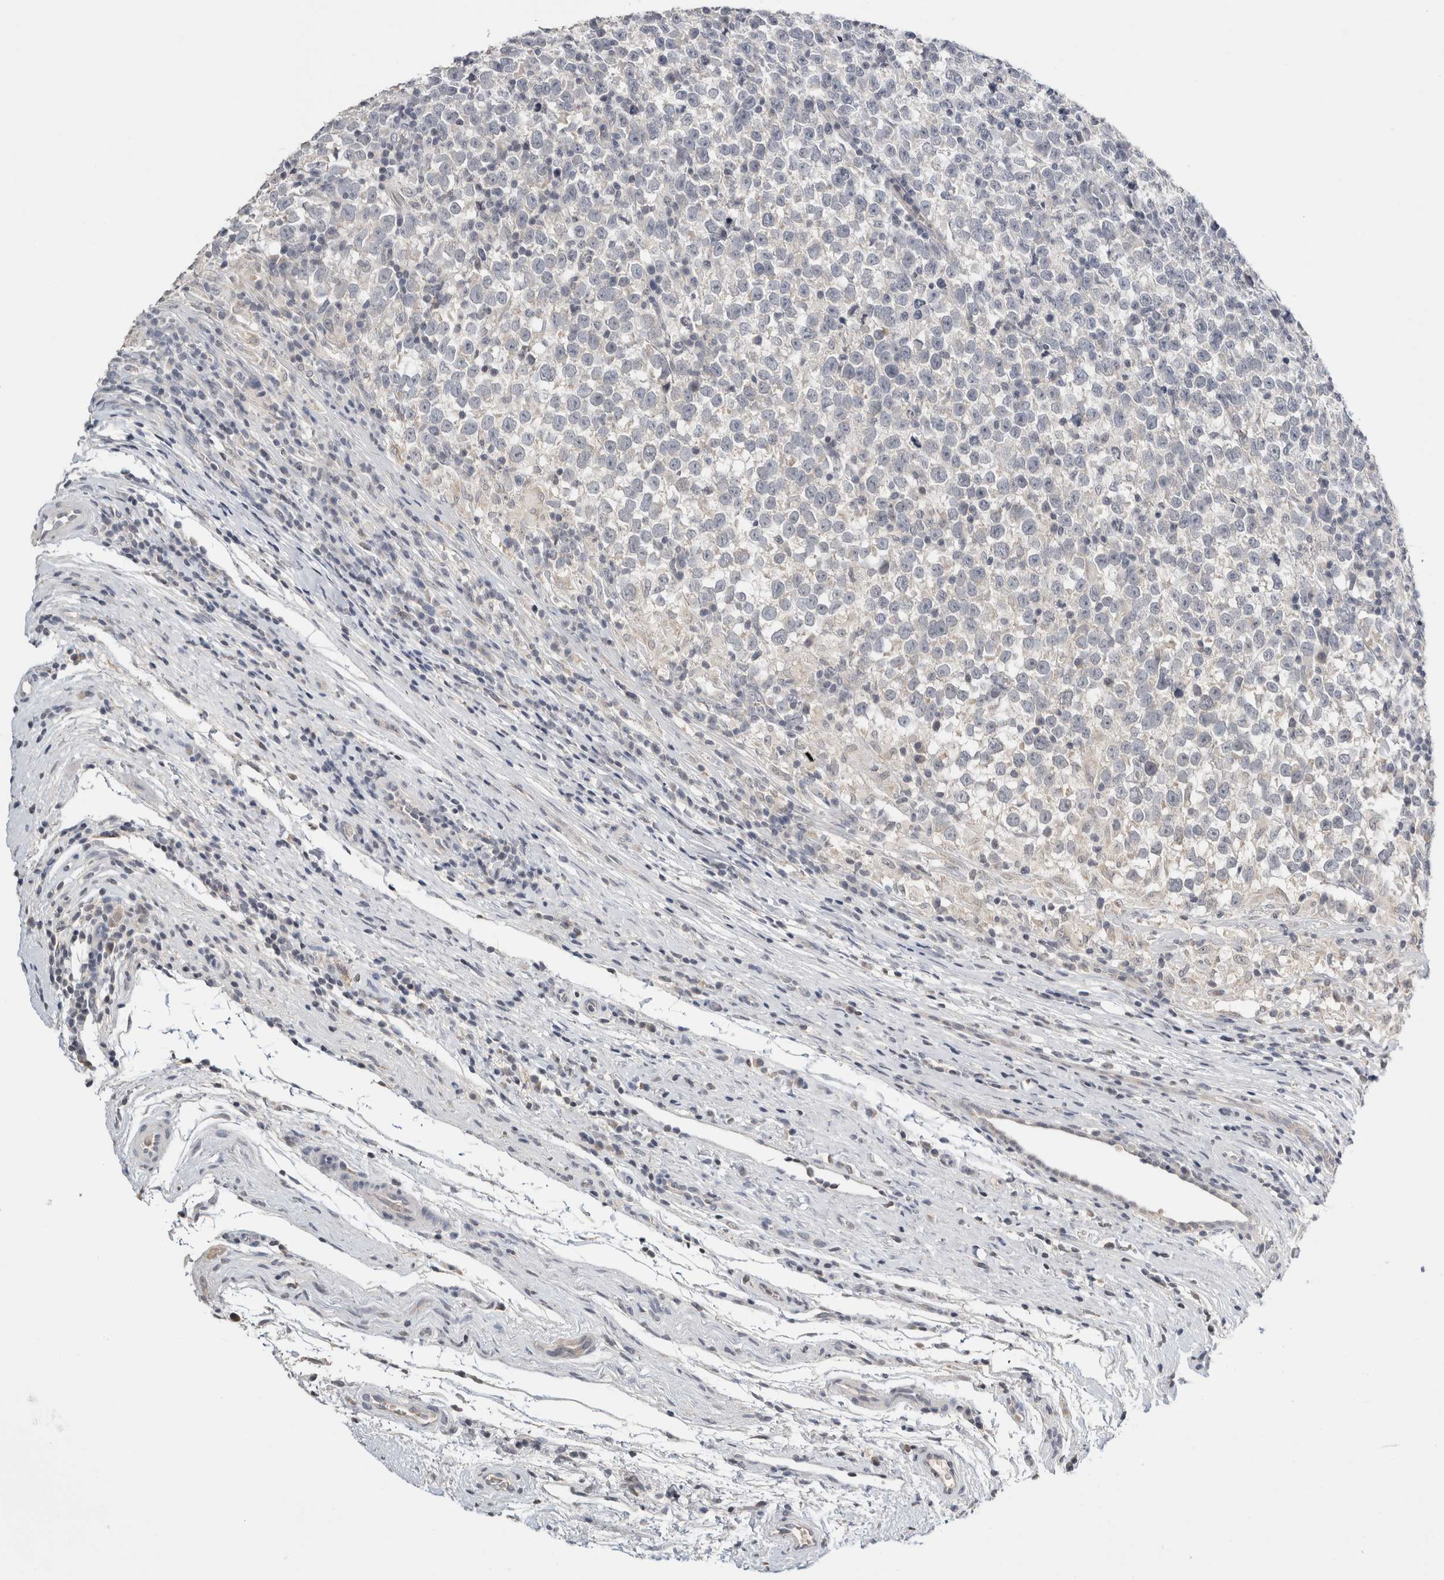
{"staining": {"intensity": "negative", "quantity": "none", "location": "none"}, "tissue": "testis cancer", "cell_type": "Tumor cells", "image_type": "cancer", "snomed": [{"axis": "morphology", "description": "Normal tissue, NOS"}, {"axis": "morphology", "description": "Seminoma, NOS"}, {"axis": "topography", "description": "Testis"}], "caption": "Immunohistochemistry (IHC) of human testis cancer (seminoma) demonstrates no positivity in tumor cells.", "gene": "CRAT", "patient": {"sex": "male", "age": 43}}